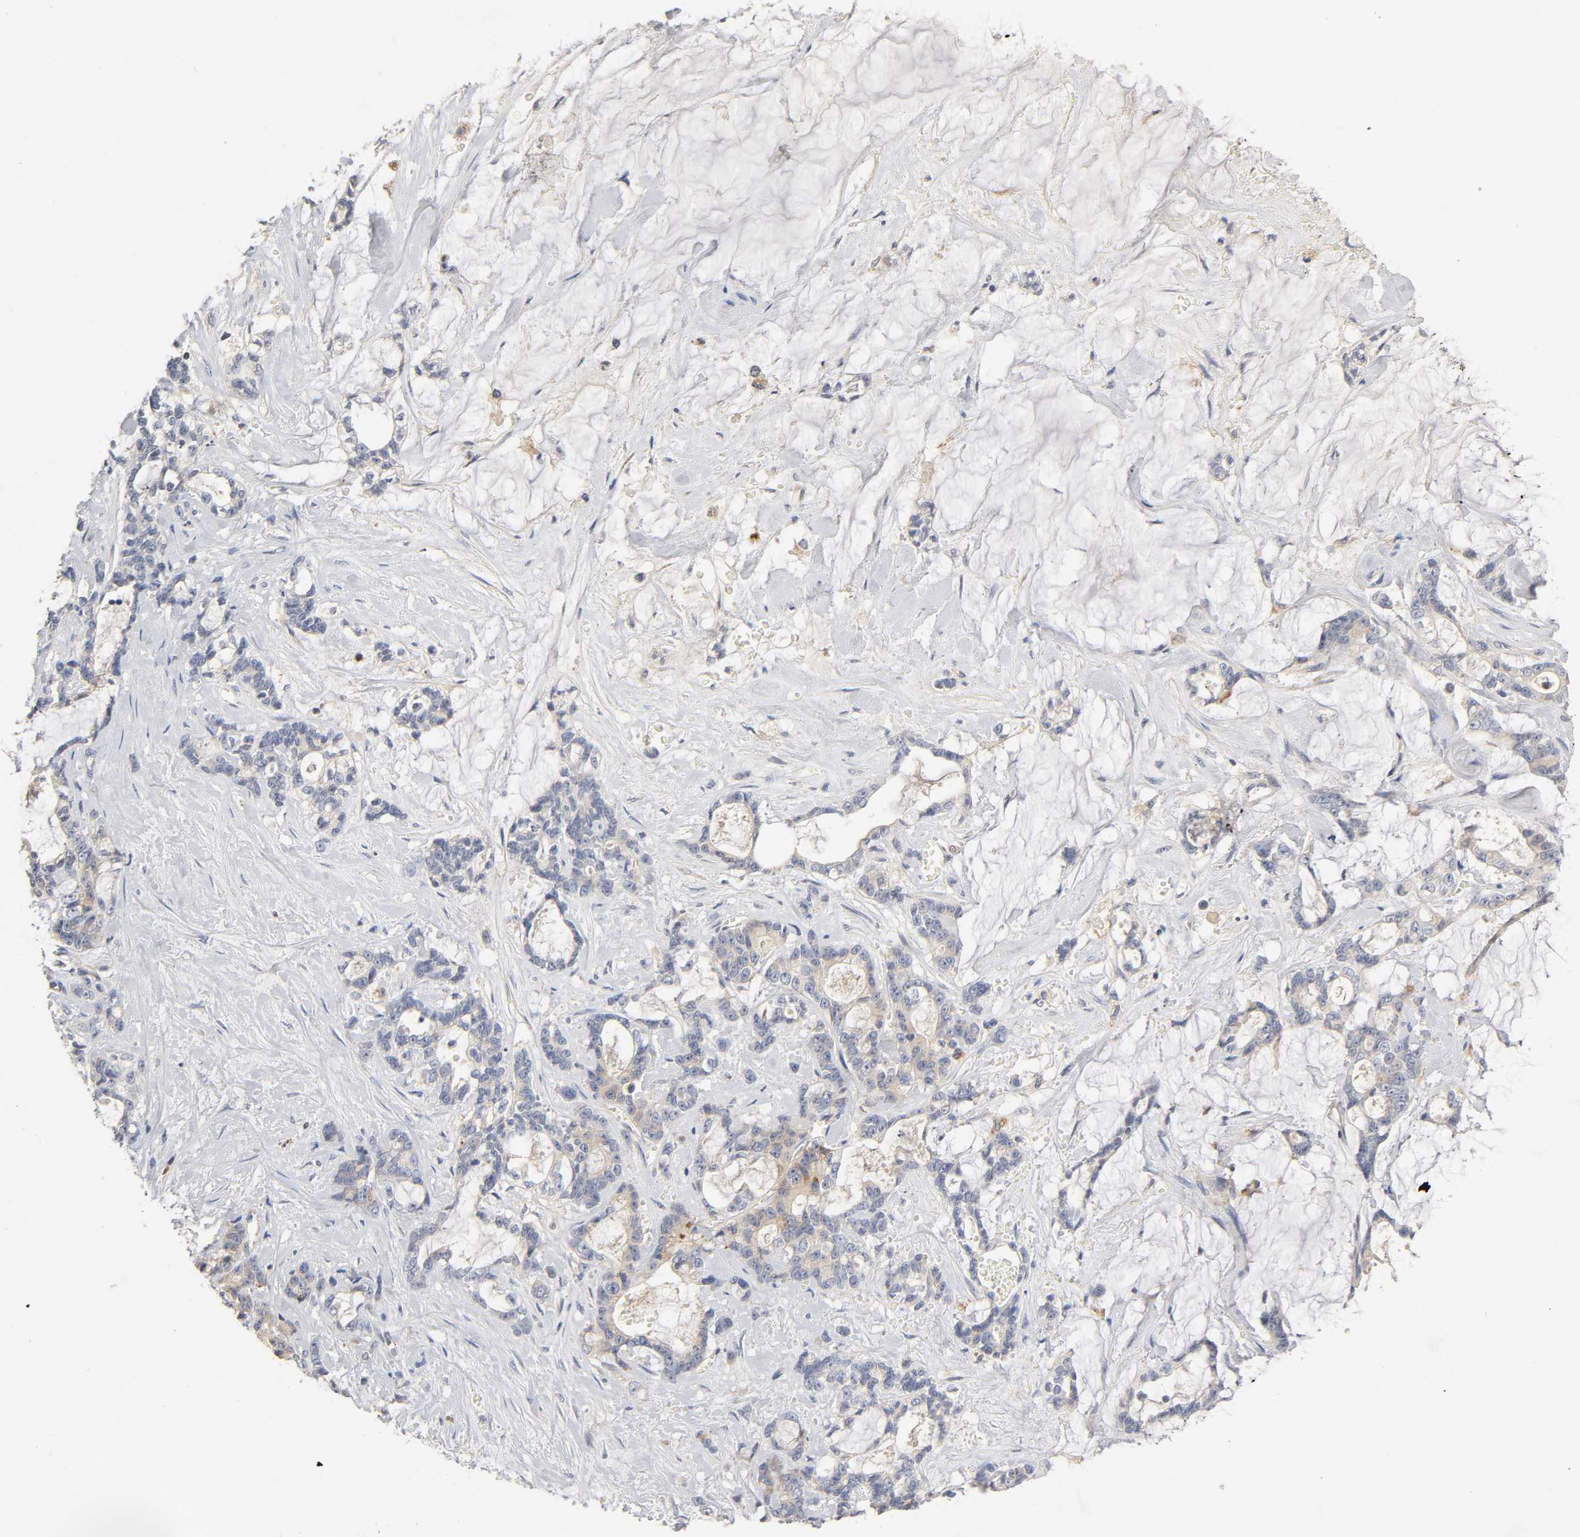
{"staining": {"intensity": "weak", "quantity": "25%-75%", "location": "cytoplasmic/membranous"}, "tissue": "pancreatic cancer", "cell_type": "Tumor cells", "image_type": "cancer", "snomed": [{"axis": "morphology", "description": "Adenocarcinoma, NOS"}, {"axis": "topography", "description": "Pancreas"}], "caption": "Tumor cells demonstrate low levels of weak cytoplasmic/membranous expression in about 25%-75% of cells in pancreatic cancer. (brown staining indicates protein expression, while blue staining denotes nuclei).", "gene": "RHOA", "patient": {"sex": "female", "age": 73}}